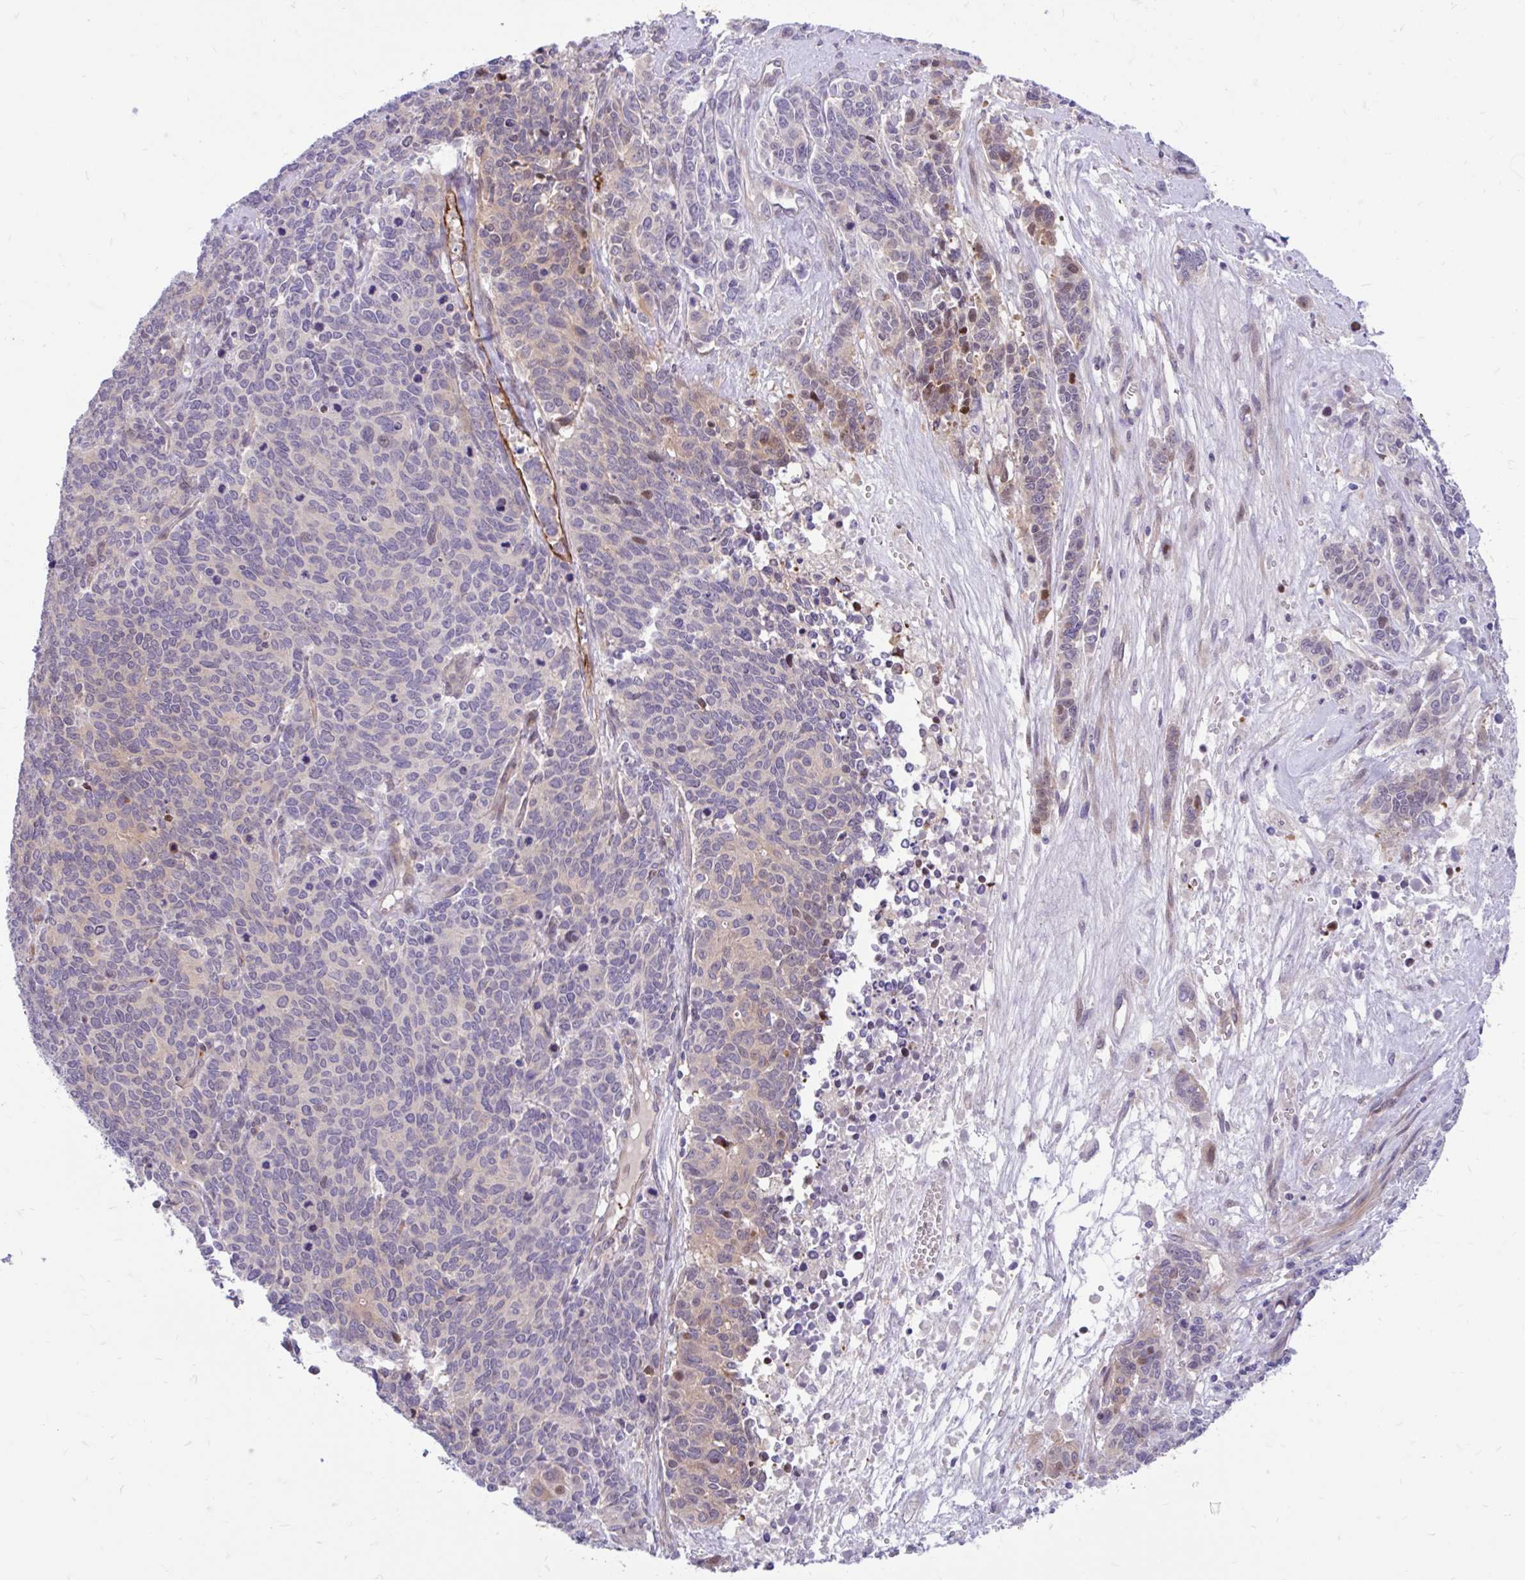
{"staining": {"intensity": "weak", "quantity": "<25%", "location": "nuclear"}, "tissue": "cervical cancer", "cell_type": "Tumor cells", "image_type": "cancer", "snomed": [{"axis": "morphology", "description": "Squamous cell carcinoma, NOS"}, {"axis": "topography", "description": "Cervix"}], "caption": "Photomicrograph shows no significant protein positivity in tumor cells of cervical cancer.", "gene": "ESPNL", "patient": {"sex": "female", "age": 60}}